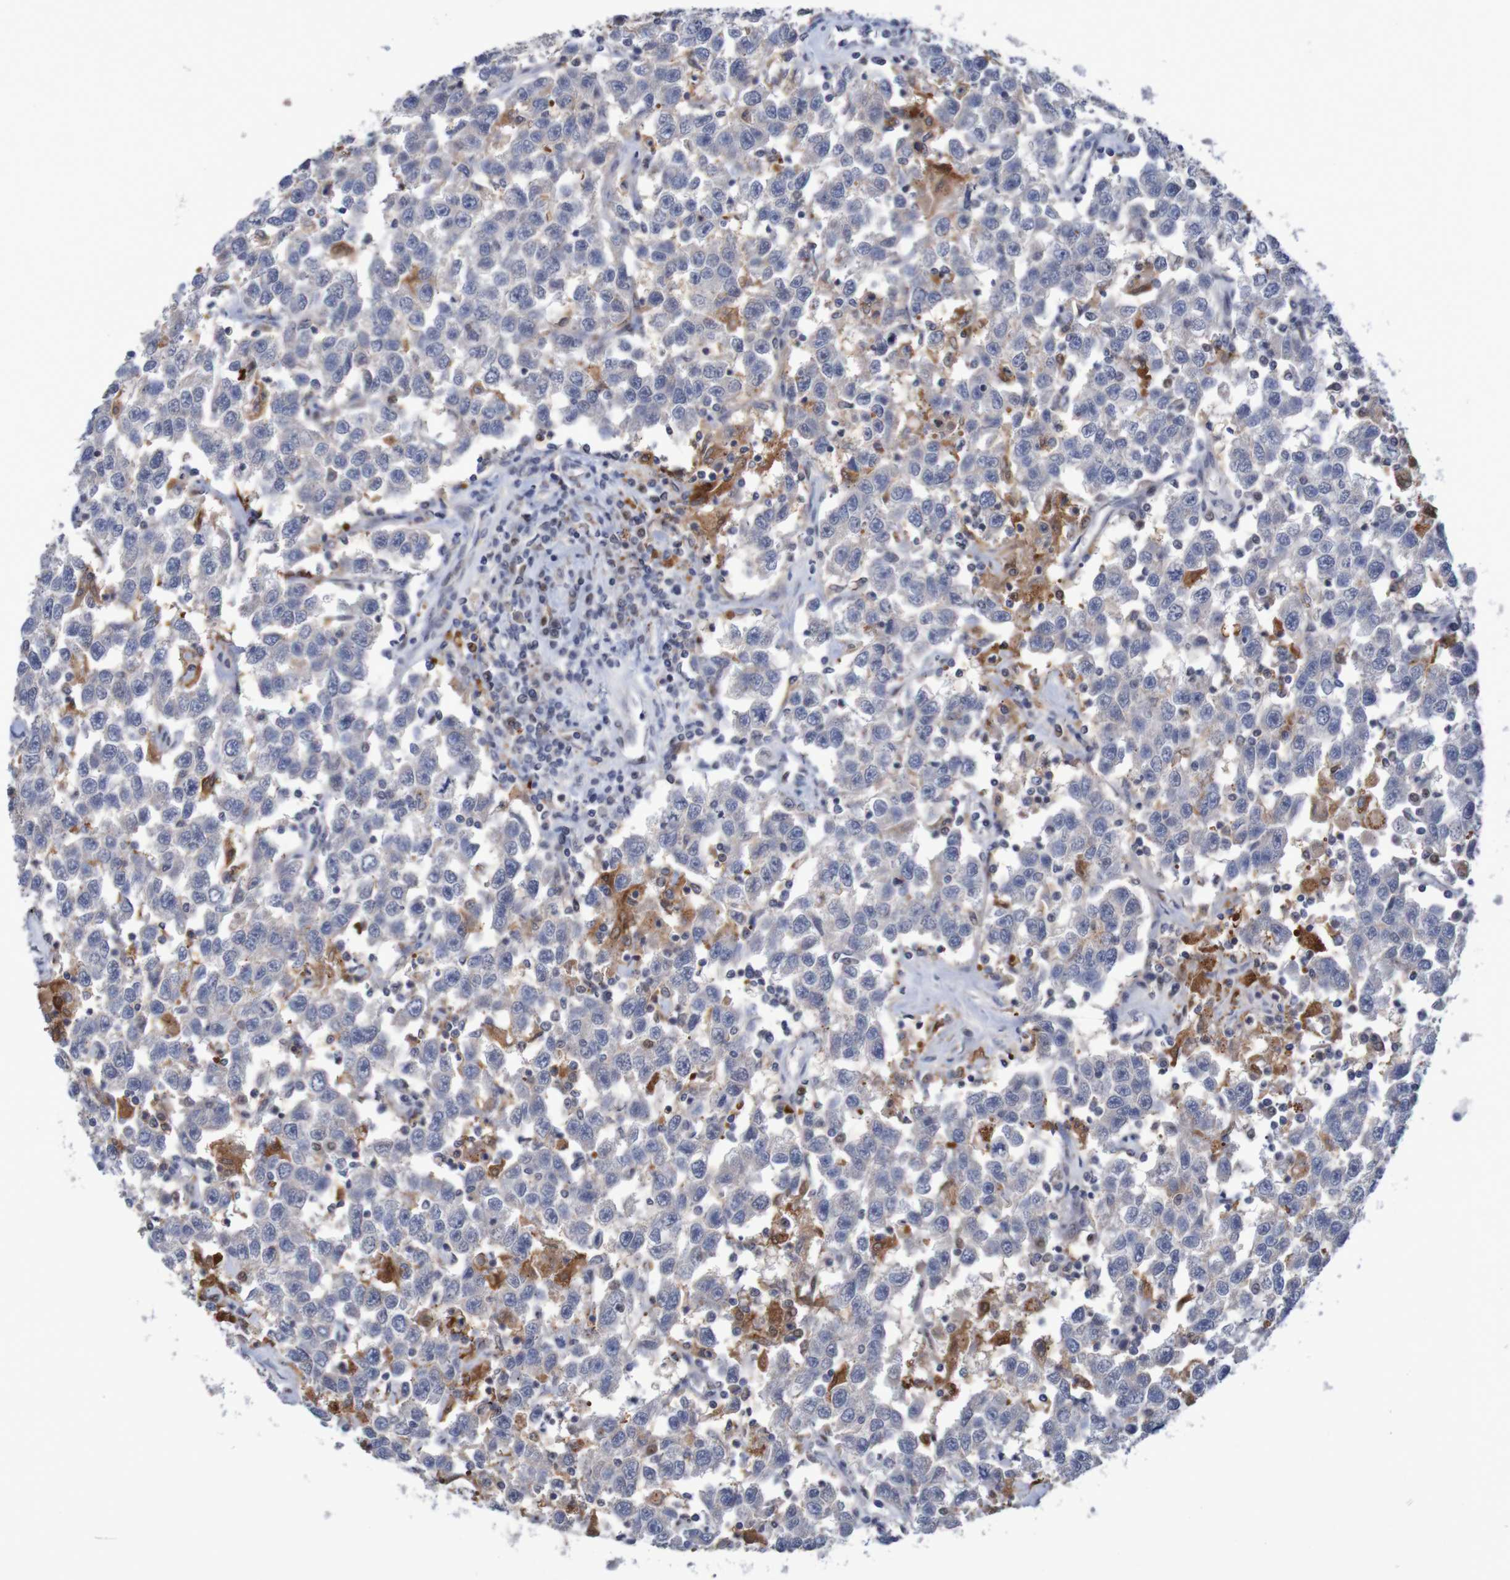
{"staining": {"intensity": "negative", "quantity": "none", "location": "none"}, "tissue": "testis cancer", "cell_type": "Tumor cells", "image_type": "cancer", "snomed": [{"axis": "morphology", "description": "Seminoma, NOS"}, {"axis": "topography", "description": "Testis"}], "caption": "Immunohistochemical staining of human testis cancer demonstrates no significant expression in tumor cells. Brightfield microscopy of IHC stained with DAB (brown) and hematoxylin (blue), captured at high magnification.", "gene": "FBP2", "patient": {"sex": "male", "age": 41}}